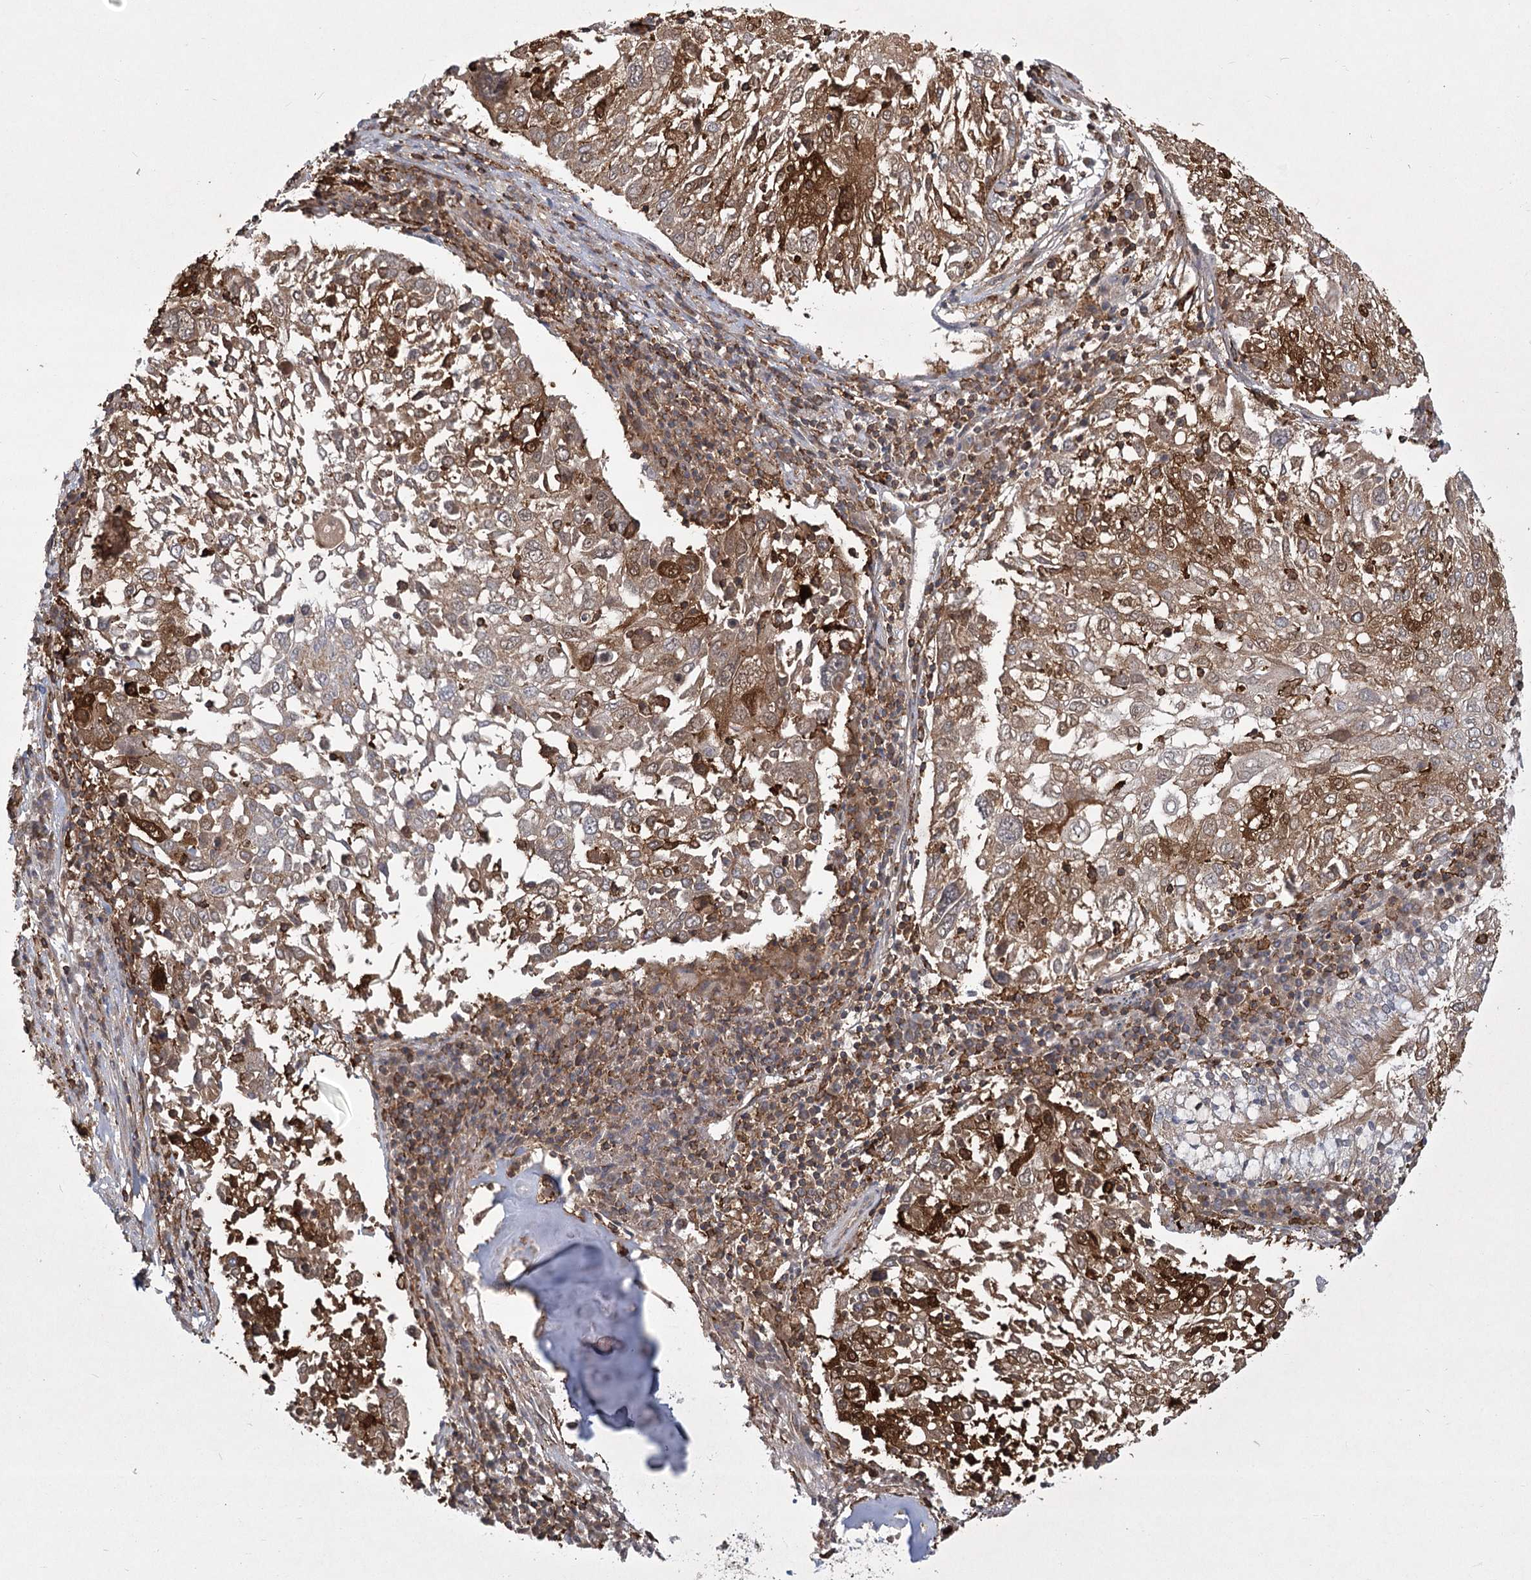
{"staining": {"intensity": "moderate", "quantity": ">75%", "location": "cytoplasmic/membranous"}, "tissue": "lung cancer", "cell_type": "Tumor cells", "image_type": "cancer", "snomed": [{"axis": "morphology", "description": "Squamous cell carcinoma, NOS"}, {"axis": "topography", "description": "Lung"}], "caption": "DAB (3,3'-diaminobenzidine) immunohistochemical staining of human lung cancer reveals moderate cytoplasmic/membranous protein staining in about >75% of tumor cells. (brown staining indicates protein expression, while blue staining denotes nuclei).", "gene": "MEPE", "patient": {"sex": "male", "age": 65}}